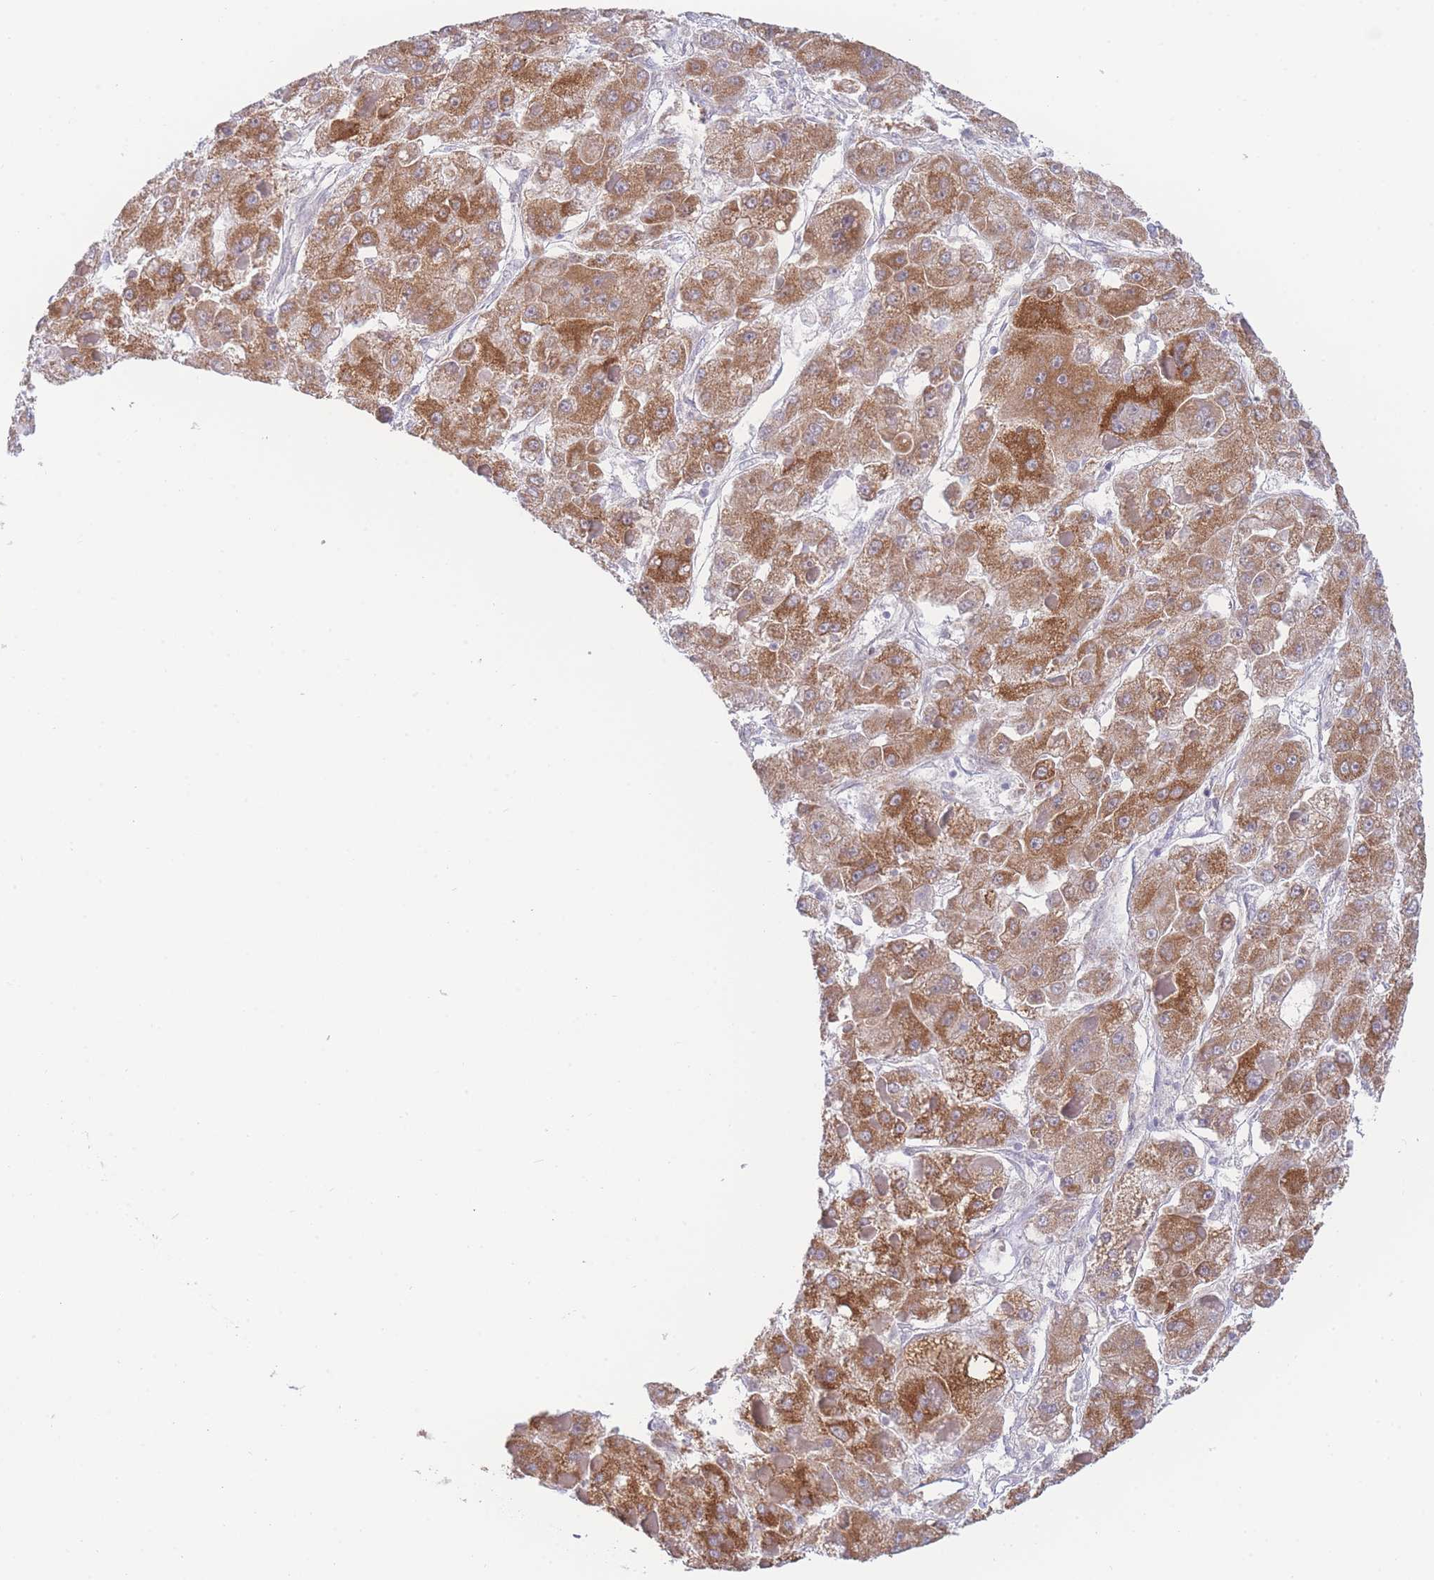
{"staining": {"intensity": "strong", "quantity": ">75%", "location": "cytoplasmic/membranous"}, "tissue": "liver cancer", "cell_type": "Tumor cells", "image_type": "cancer", "snomed": [{"axis": "morphology", "description": "Carcinoma, Hepatocellular, NOS"}, {"axis": "topography", "description": "Liver"}], "caption": "Liver hepatocellular carcinoma stained with a protein marker demonstrates strong staining in tumor cells.", "gene": "GPAM", "patient": {"sex": "female", "age": 73}}